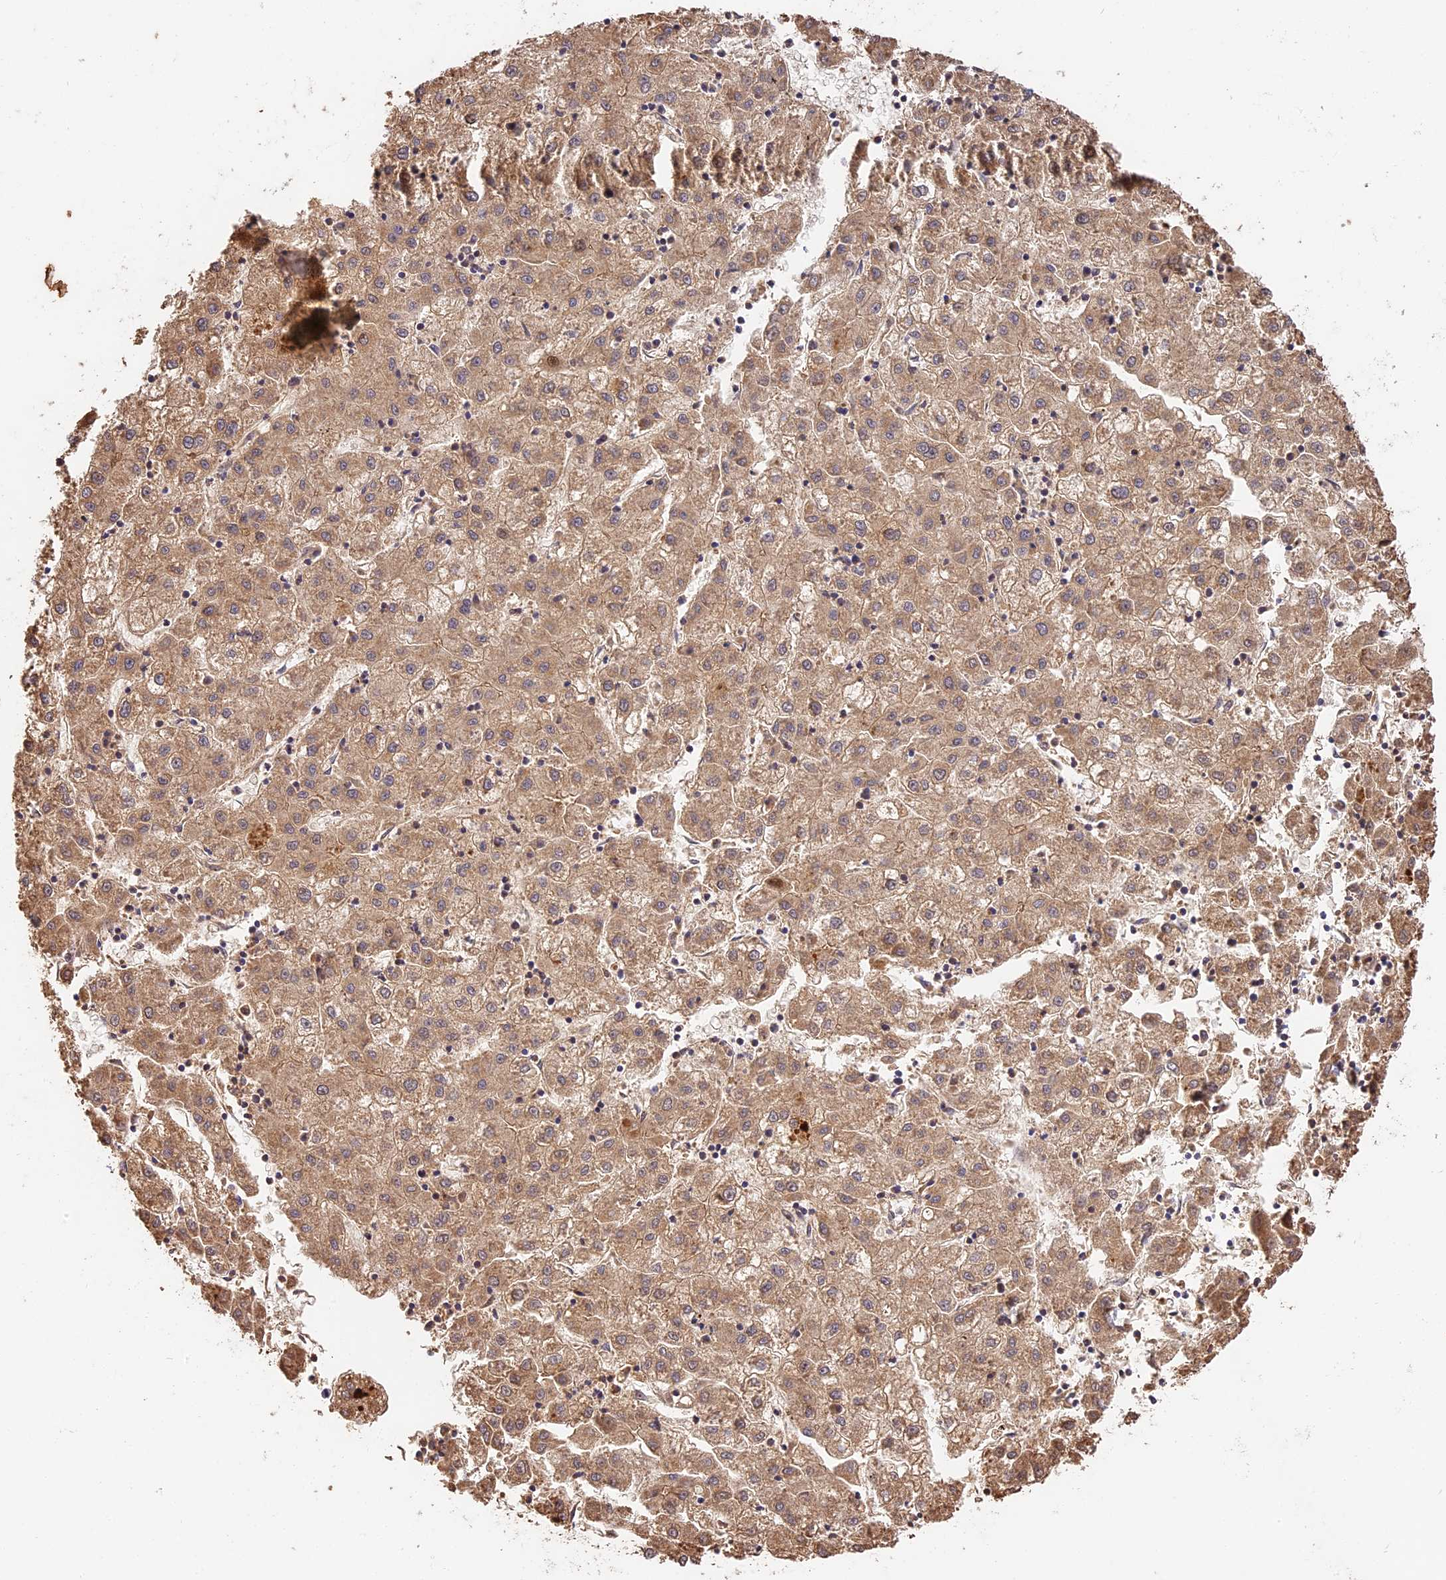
{"staining": {"intensity": "moderate", "quantity": ">75%", "location": "cytoplasmic/membranous"}, "tissue": "liver cancer", "cell_type": "Tumor cells", "image_type": "cancer", "snomed": [{"axis": "morphology", "description": "Carcinoma, Hepatocellular, NOS"}, {"axis": "topography", "description": "Liver"}], "caption": "A medium amount of moderate cytoplasmic/membranous staining is identified in approximately >75% of tumor cells in liver cancer tissue.", "gene": "PPP1R37", "patient": {"sex": "male", "age": 72}}